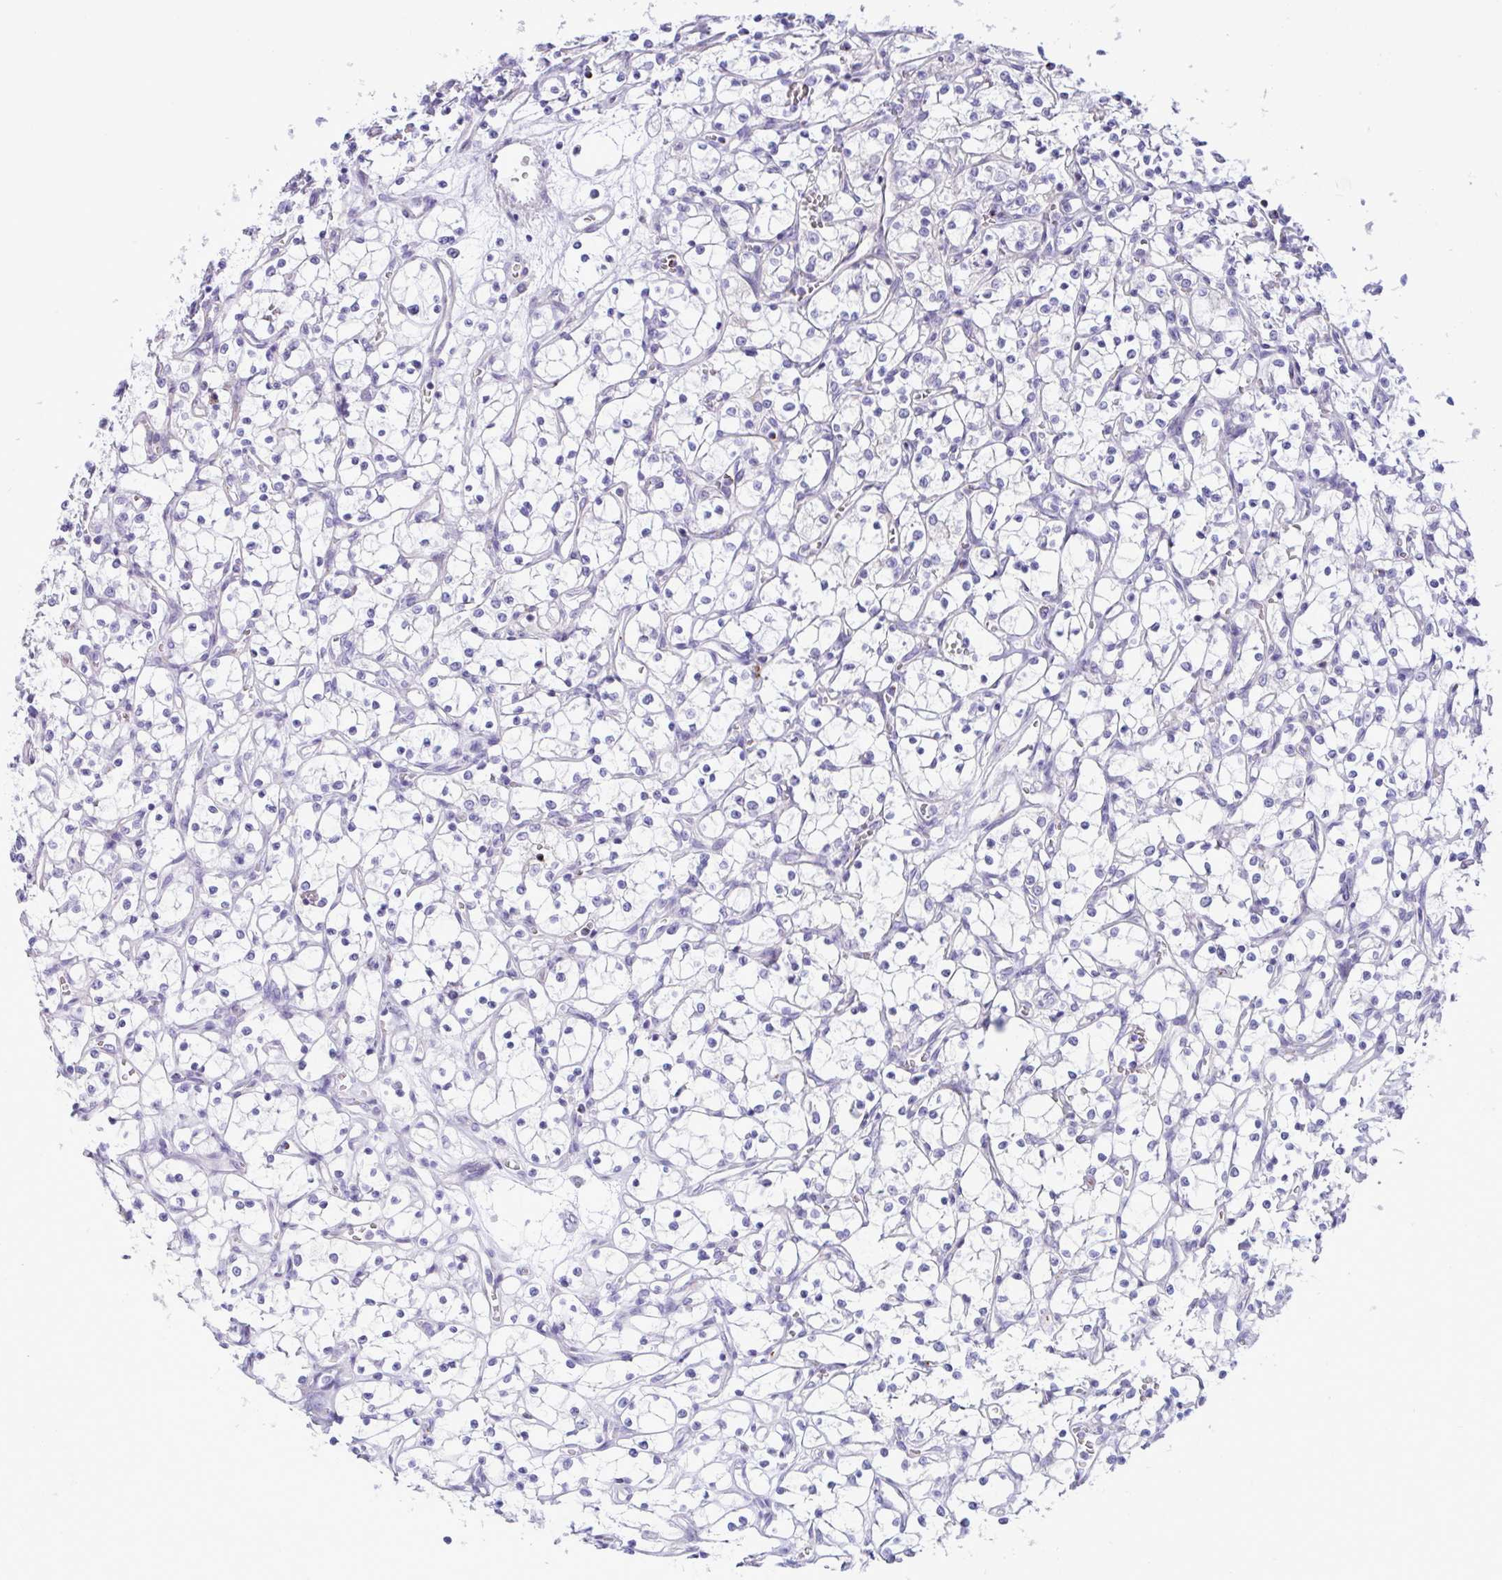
{"staining": {"intensity": "negative", "quantity": "none", "location": "none"}, "tissue": "renal cancer", "cell_type": "Tumor cells", "image_type": "cancer", "snomed": [{"axis": "morphology", "description": "Adenocarcinoma, NOS"}, {"axis": "topography", "description": "Kidney"}], "caption": "Immunohistochemistry of human renal cancer (adenocarcinoma) exhibits no expression in tumor cells.", "gene": "SREBF1", "patient": {"sex": "female", "age": 69}}